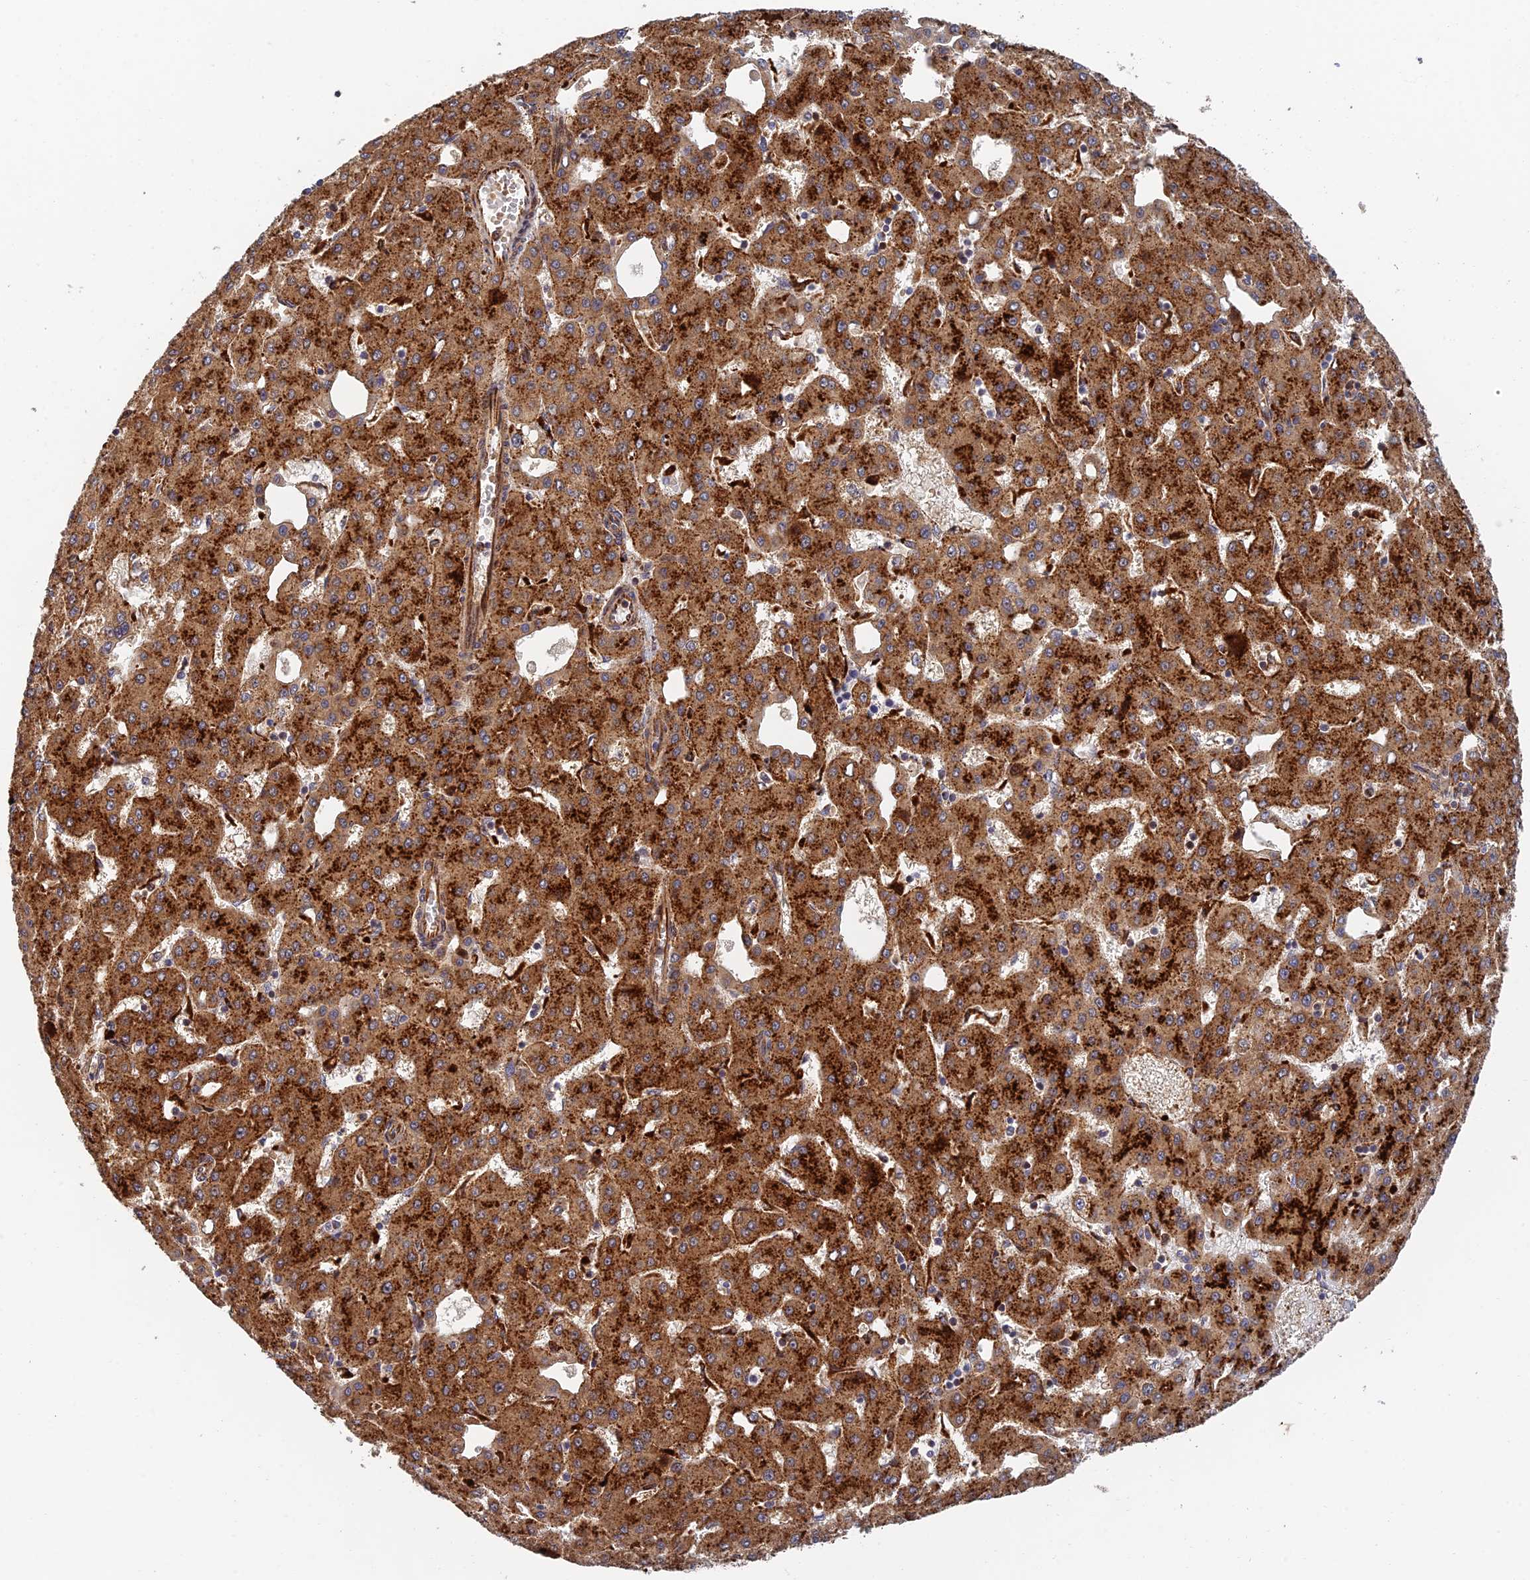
{"staining": {"intensity": "strong", "quantity": ">75%", "location": "cytoplasmic/membranous"}, "tissue": "liver cancer", "cell_type": "Tumor cells", "image_type": "cancer", "snomed": [{"axis": "morphology", "description": "Carcinoma, Hepatocellular, NOS"}, {"axis": "topography", "description": "Liver"}], "caption": "Immunohistochemical staining of liver cancer (hepatocellular carcinoma) reveals high levels of strong cytoplasmic/membranous staining in about >75% of tumor cells.", "gene": "PPP2R3C", "patient": {"sex": "male", "age": 47}}